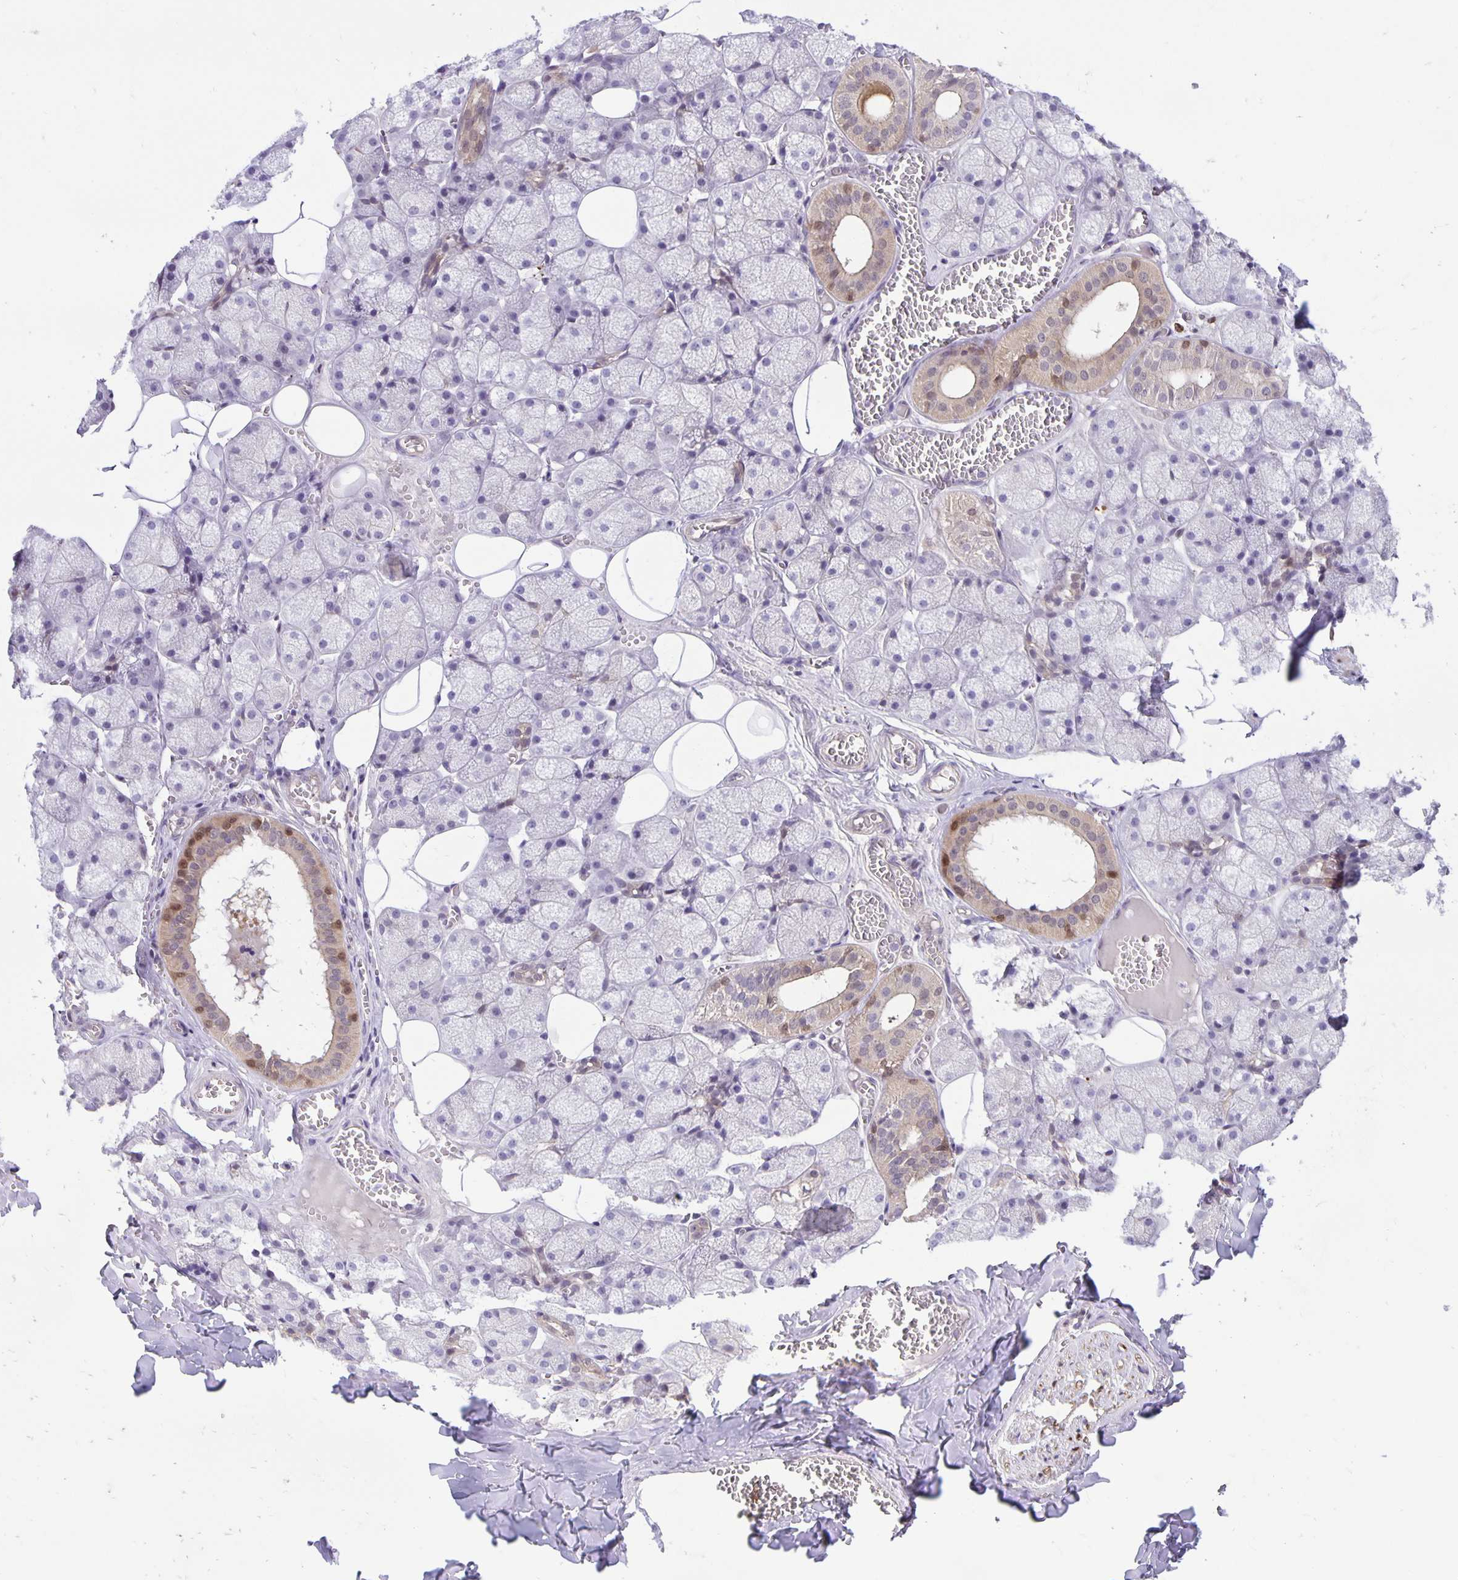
{"staining": {"intensity": "moderate", "quantity": "25%-75%", "location": "cytoplasmic/membranous,nuclear"}, "tissue": "salivary gland", "cell_type": "Glandular cells", "image_type": "normal", "snomed": [{"axis": "morphology", "description": "Normal tissue, NOS"}, {"axis": "topography", "description": "Salivary gland"}, {"axis": "topography", "description": "Peripheral nerve tissue"}], "caption": "IHC of normal salivary gland demonstrates medium levels of moderate cytoplasmic/membranous,nuclear staining in about 25%-75% of glandular cells.", "gene": "TAX1BP3", "patient": {"sex": "male", "age": 38}}